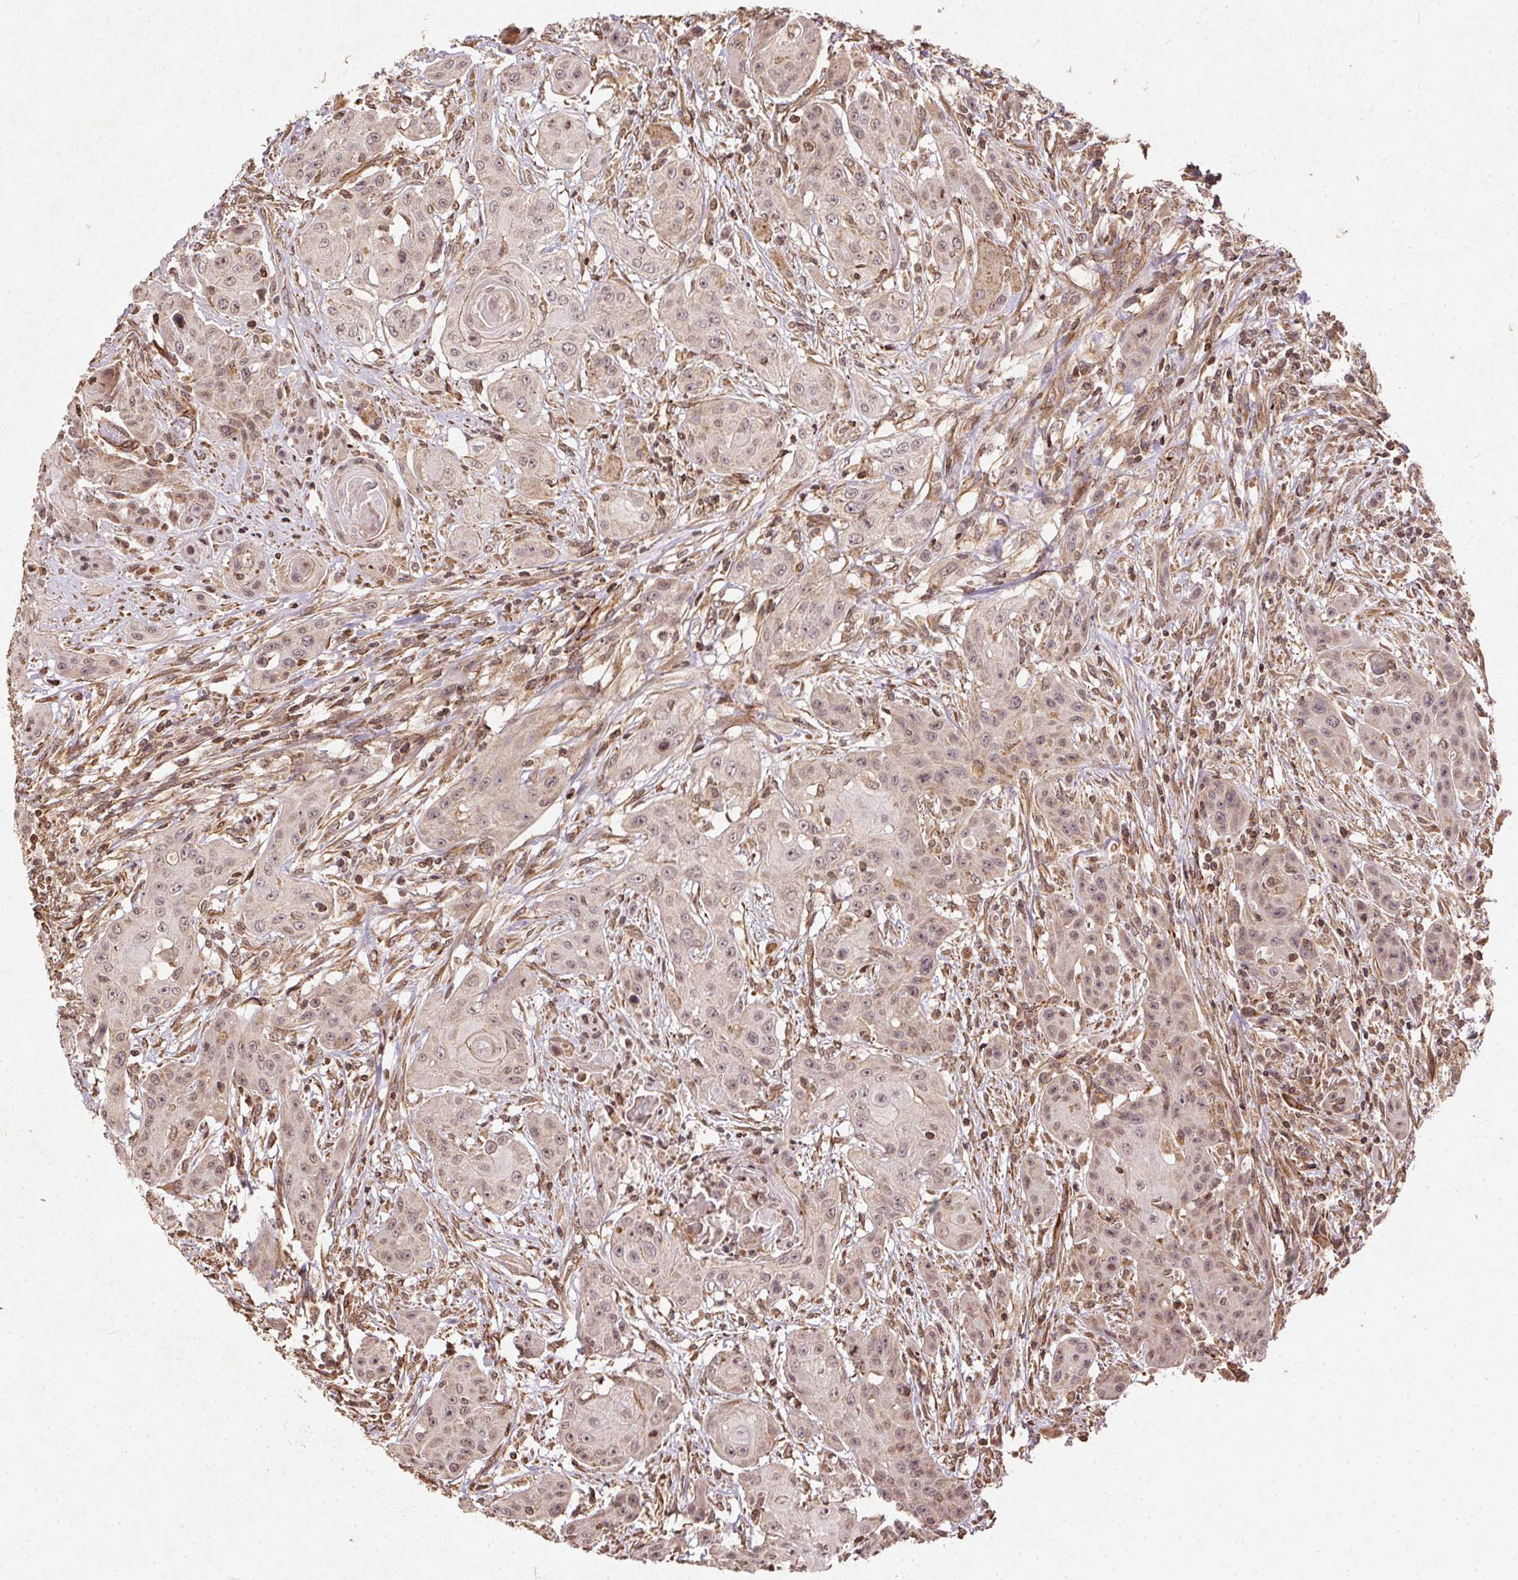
{"staining": {"intensity": "weak", "quantity": "25%-75%", "location": "cytoplasmic/membranous"}, "tissue": "head and neck cancer", "cell_type": "Tumor cells", "image_type": "cancer", "snomed": [{"axis": "morphology", "description": "Squamous cell carcinoma, NOS"}, {"axis": "topography", "description": "Oral tissue"}, {"axis": "topography", "description": "Head-Neck"}, {"axis": "topography", "description": "Neck, NOS"}], "caption": "High-magnification brightfield microscopy of head and neck cancer (squamous cell carcinoma) stained with DAB (3,3'-diaminobenzidine) (brown) and counterstained with hematoxylin (blue). tumor cells exhibit weak cytoplasmic/membranous staining is seen in about25%-75% of cells.", "gene": "SPRED2", "patient": {"sex": "female", "age": 55}}